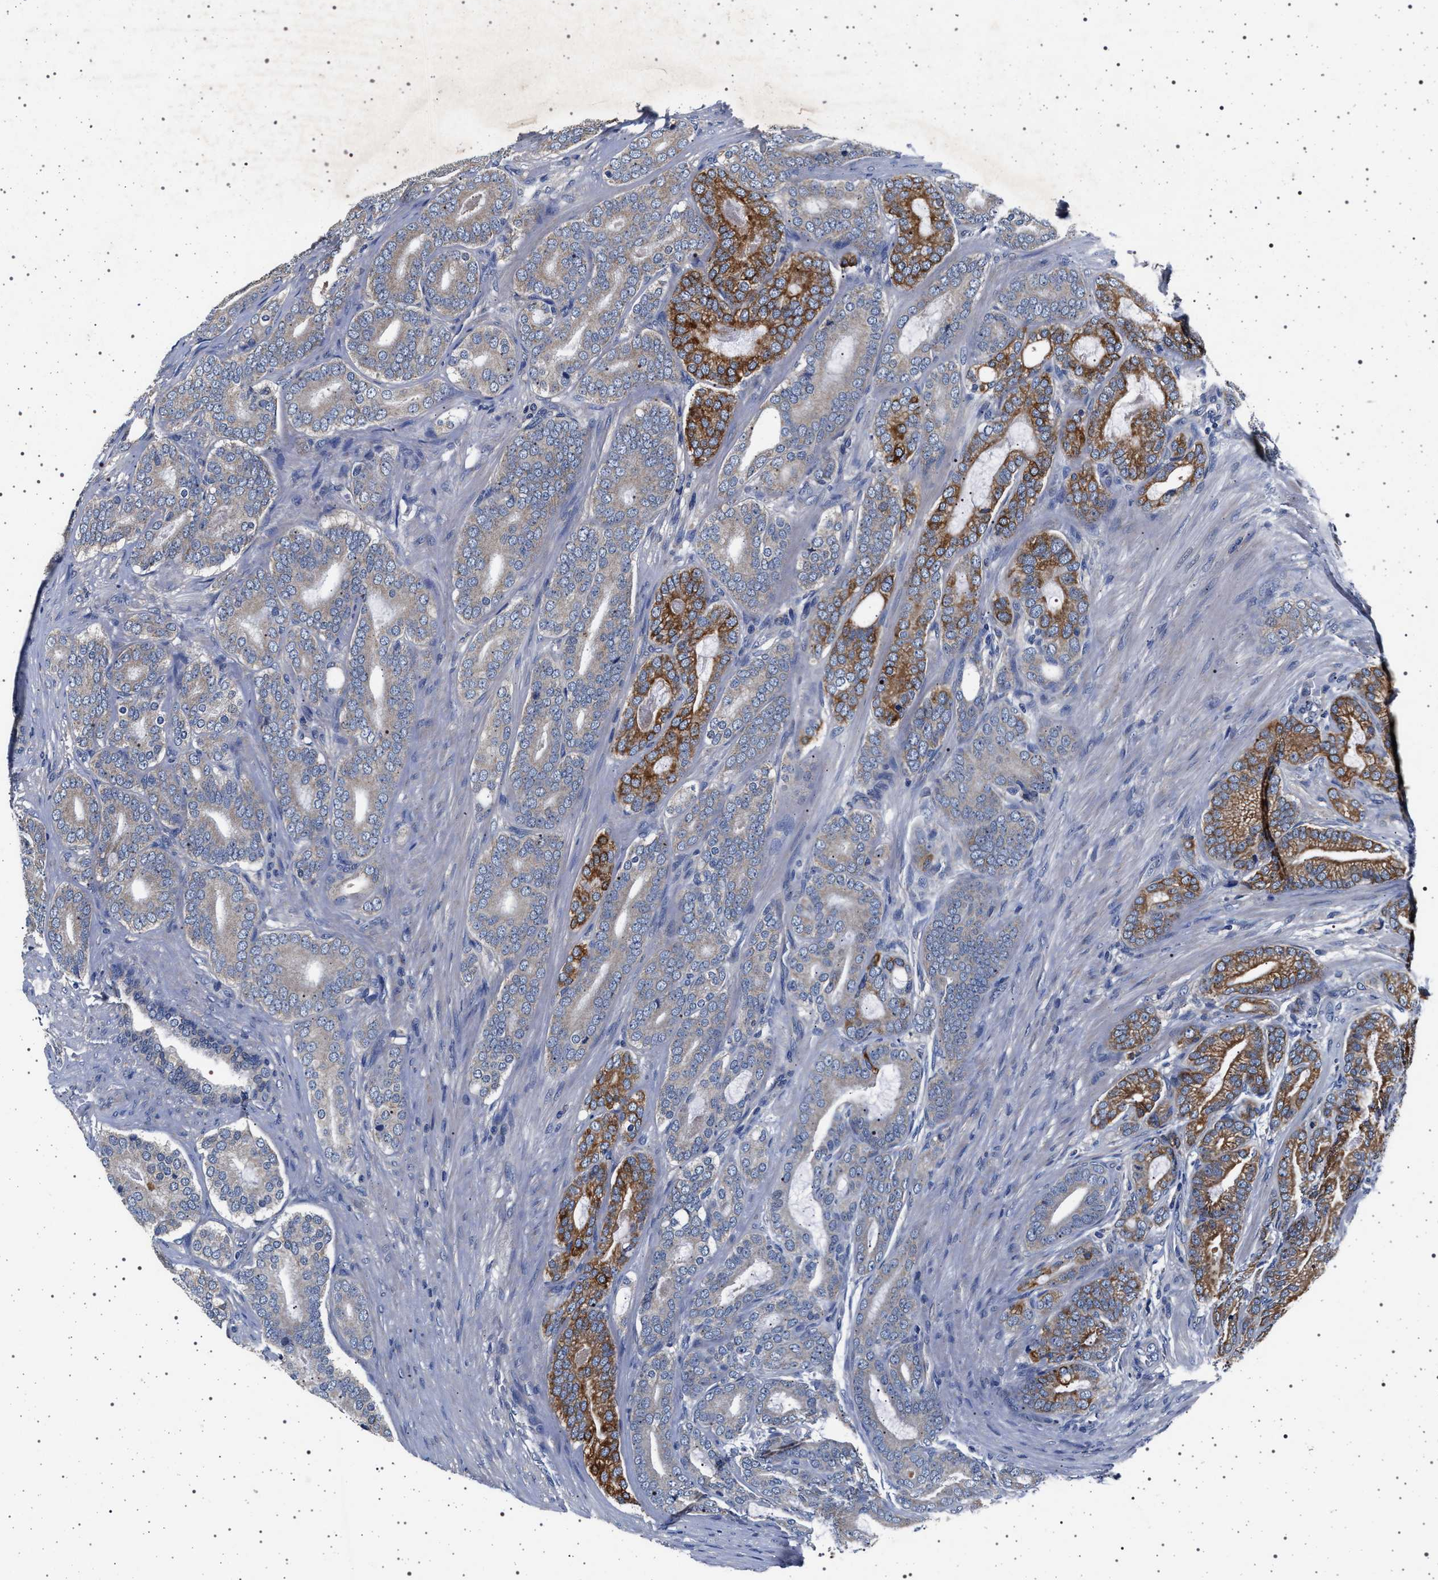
{"staining": {"intensity": "moderate", "quantity": "25%-75%", "location": "cytoplasmic/membranous"}, "tissue": "prostate cancer", "cell_type": "Tumor cells", "image_type": "cancer", "snomed": [{"axis": "morphology", "description": "Adenocarcinoma, High grade"}, {"axis": "topography", "description": "Prostate"}], "caption": "Moderate cytoplasmic/membranous positivity is seen in about 25%-75% of tumor cells in prostate cancer (high-grade adenocarcinoma). (brown staining indicates protein expression, while blue staining denotes nuclei).", "gene": "MAP3K2", "patient": {"sex": "male", "age": 60}}